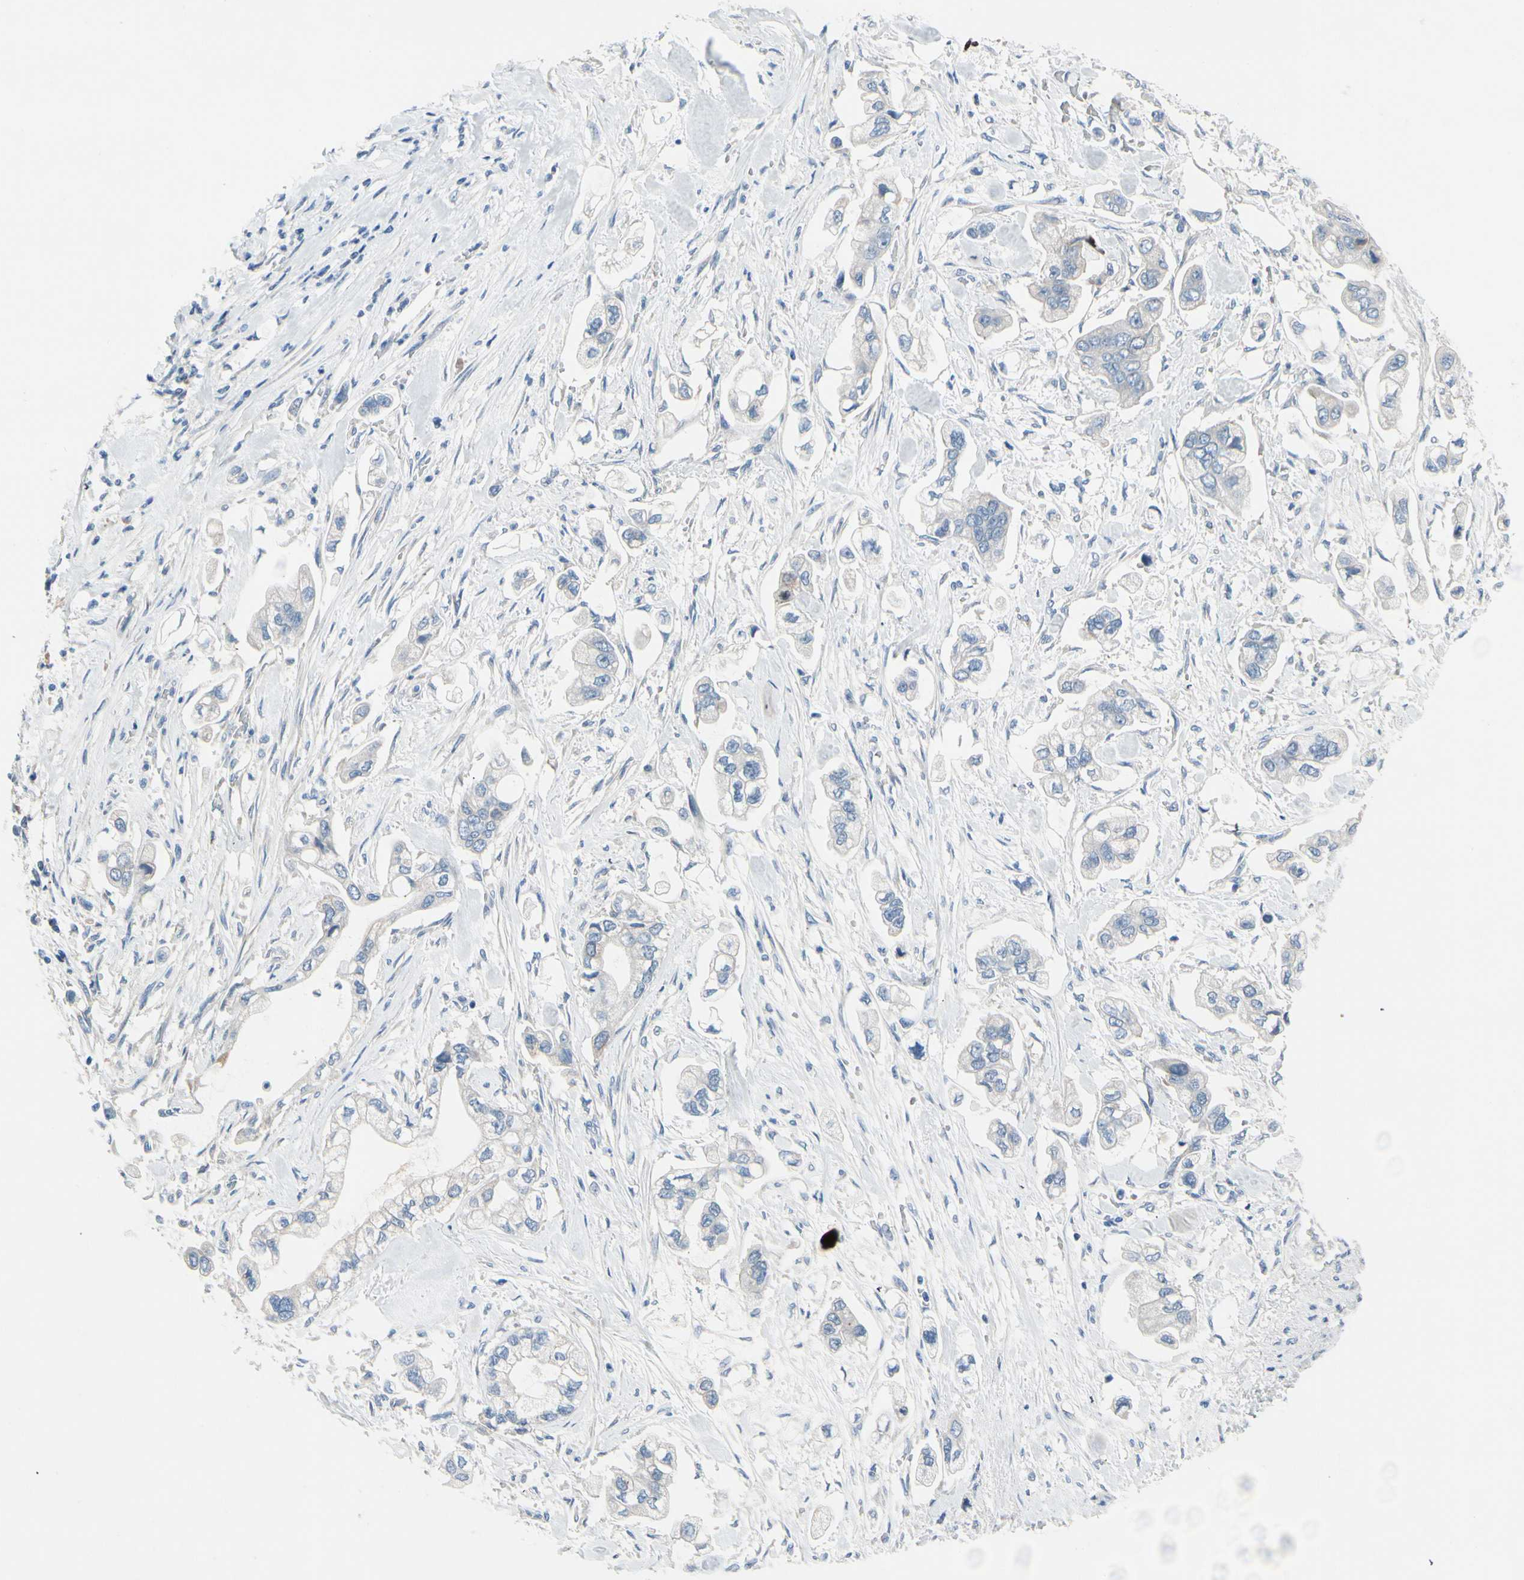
{"staining": {"intensity": "negative", "quantity": "none", "location": "none"}, "tissue": "stomach cancer", "cell_type": "Tumor cells", "image_type": "cancer", "snomed": [{"axis": "morphology", "description": "Adenocarcinoma, NOS"}, {"axis": "topography", "description": "Stomach"}], "caption": "The image demonstrates no staining of tumor cells in stomach adenocarcinoma.", "gene": "CKAP2", "patient": {"sex": "male", "age": 62}}